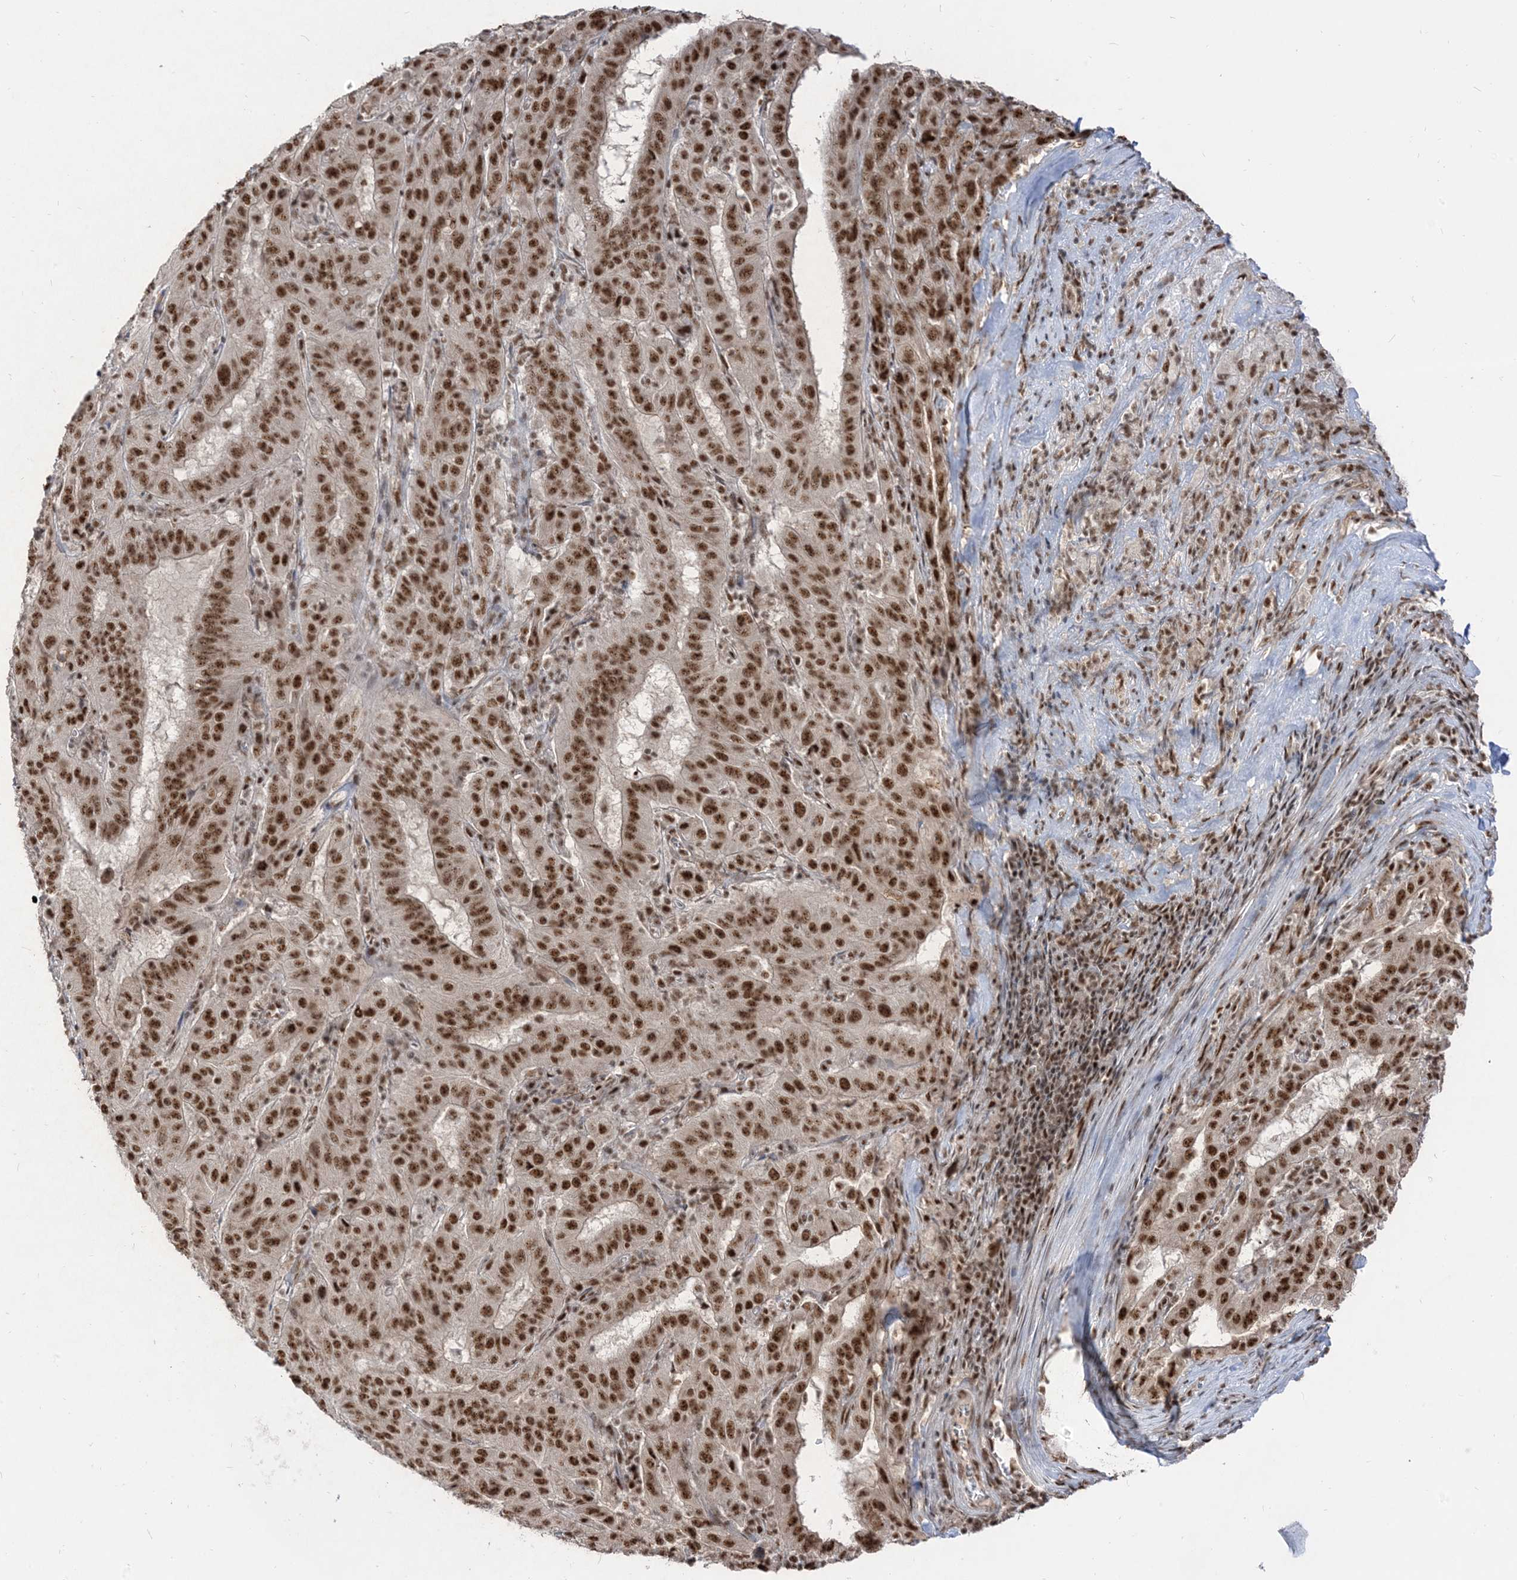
{"staining": {"intensity": "strong", "quantity": ">75%", "location": "nuclear"}, "tissue": "pancreatic cancer", "cell_type": "Tumor cells", "image_type": "cancer", "snomed": [{"axis": "morphology", "description": "Adenocarcinoma, NOS"}, {"axis": "topography", "description": "Pancreas"}], "caption": "The histopathology image displays a brown stain indicating the presence of a protein in the nuclear of tumor cells in adenocarcinoma (pancreatic). (DAB (3,3'-diaminobenzidine) IHC, brown staining for protein, blue staining for nuclei).", "gene": "ARGLU1", "patient": {"sex": "male", "age": 63}}